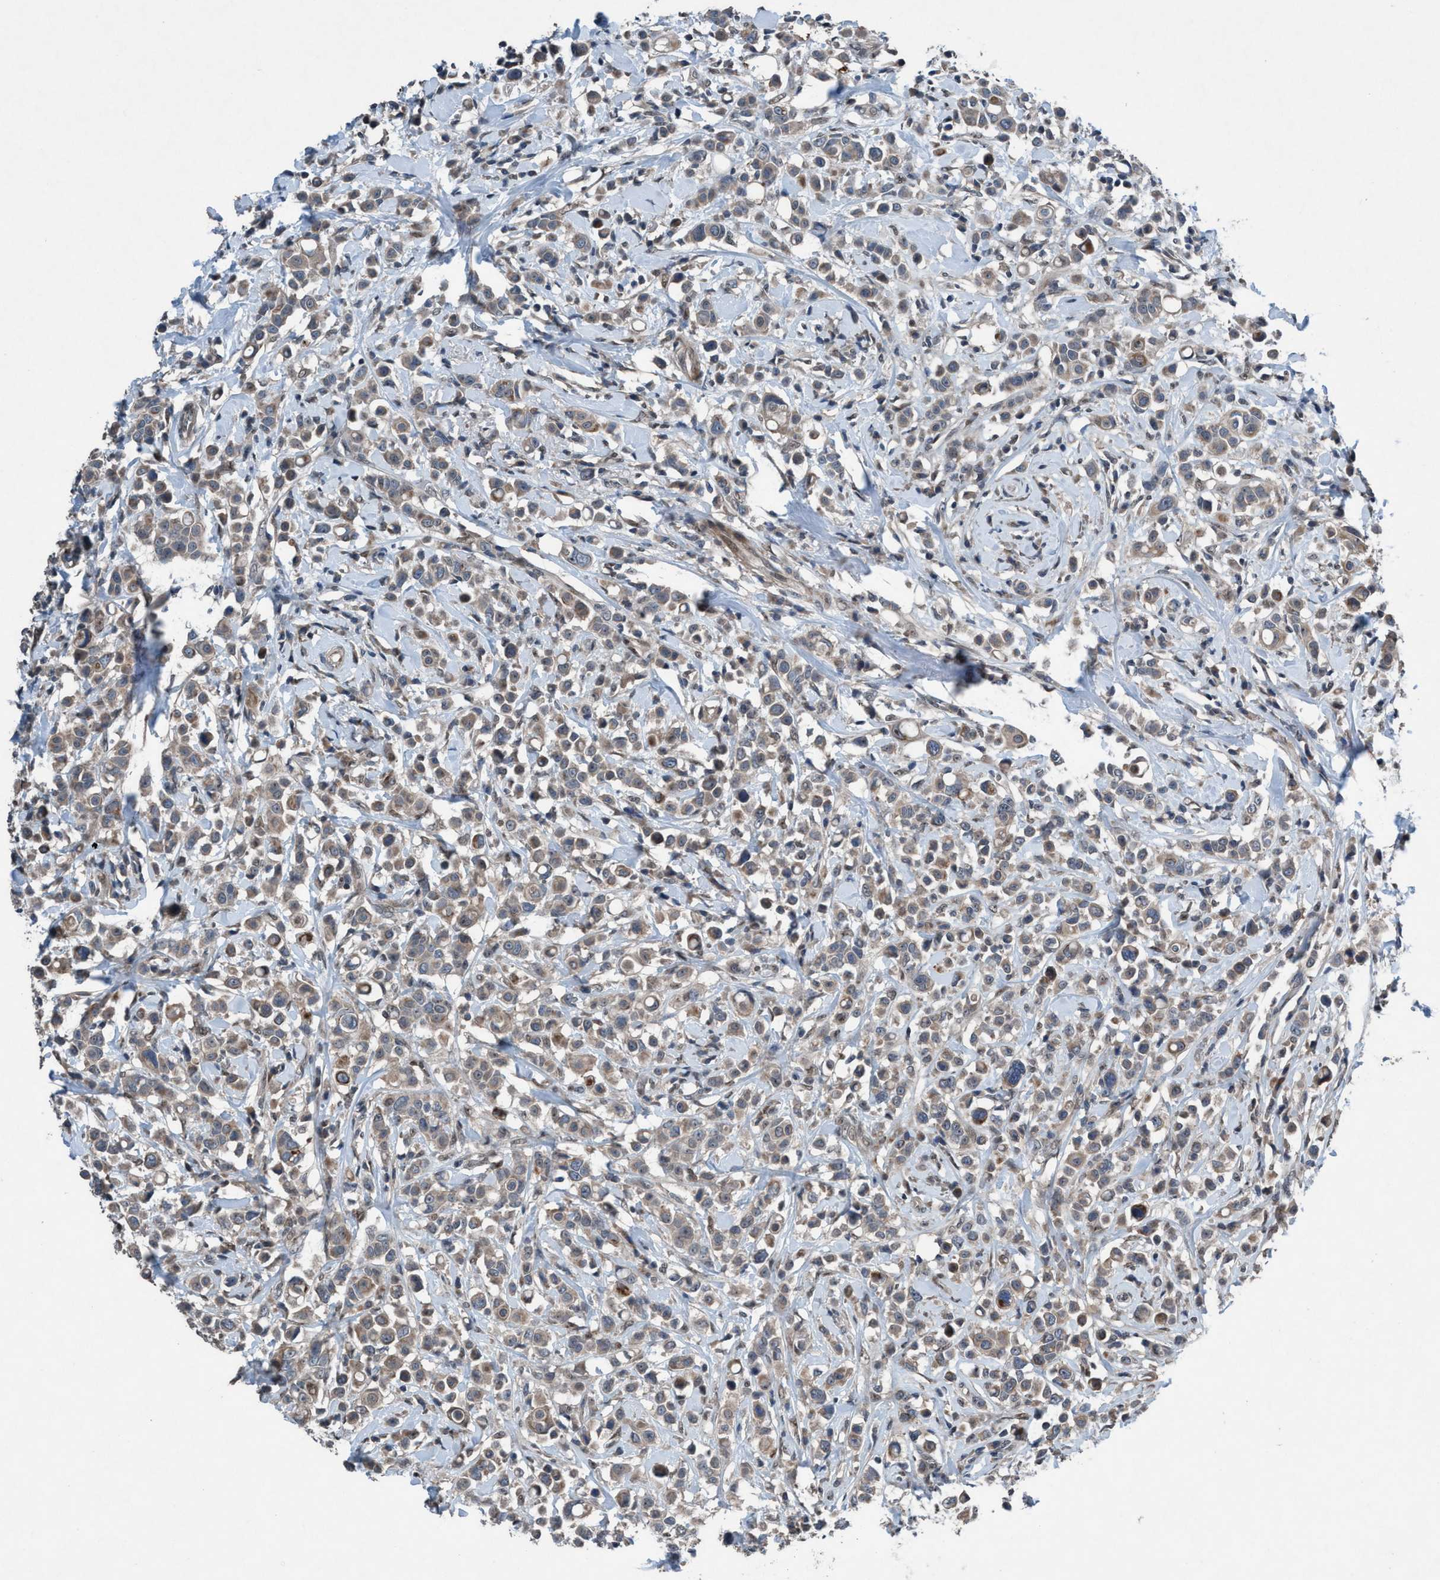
{"staining": {"intensity": "weak", "quantity": ">75%", "location": "cytoplasmic/membranous"}, "tissue": "breast cancer", "cell_type": "Tumor cells", "image_type": "cancer", "snomed": [{"axis": "morphology", "description": "Duct carcinoma"}, {"axis": "topography", "description": "Breast"}], "caption": "Immunohistochemical staining of human breast intraductal carcinoma demonstrates low levels of weak cytoplasmic/membranous protein staining in about >75% of tumor cells.", "gene": "NISCH", "patient": {"sex": "female", "age": 27}}